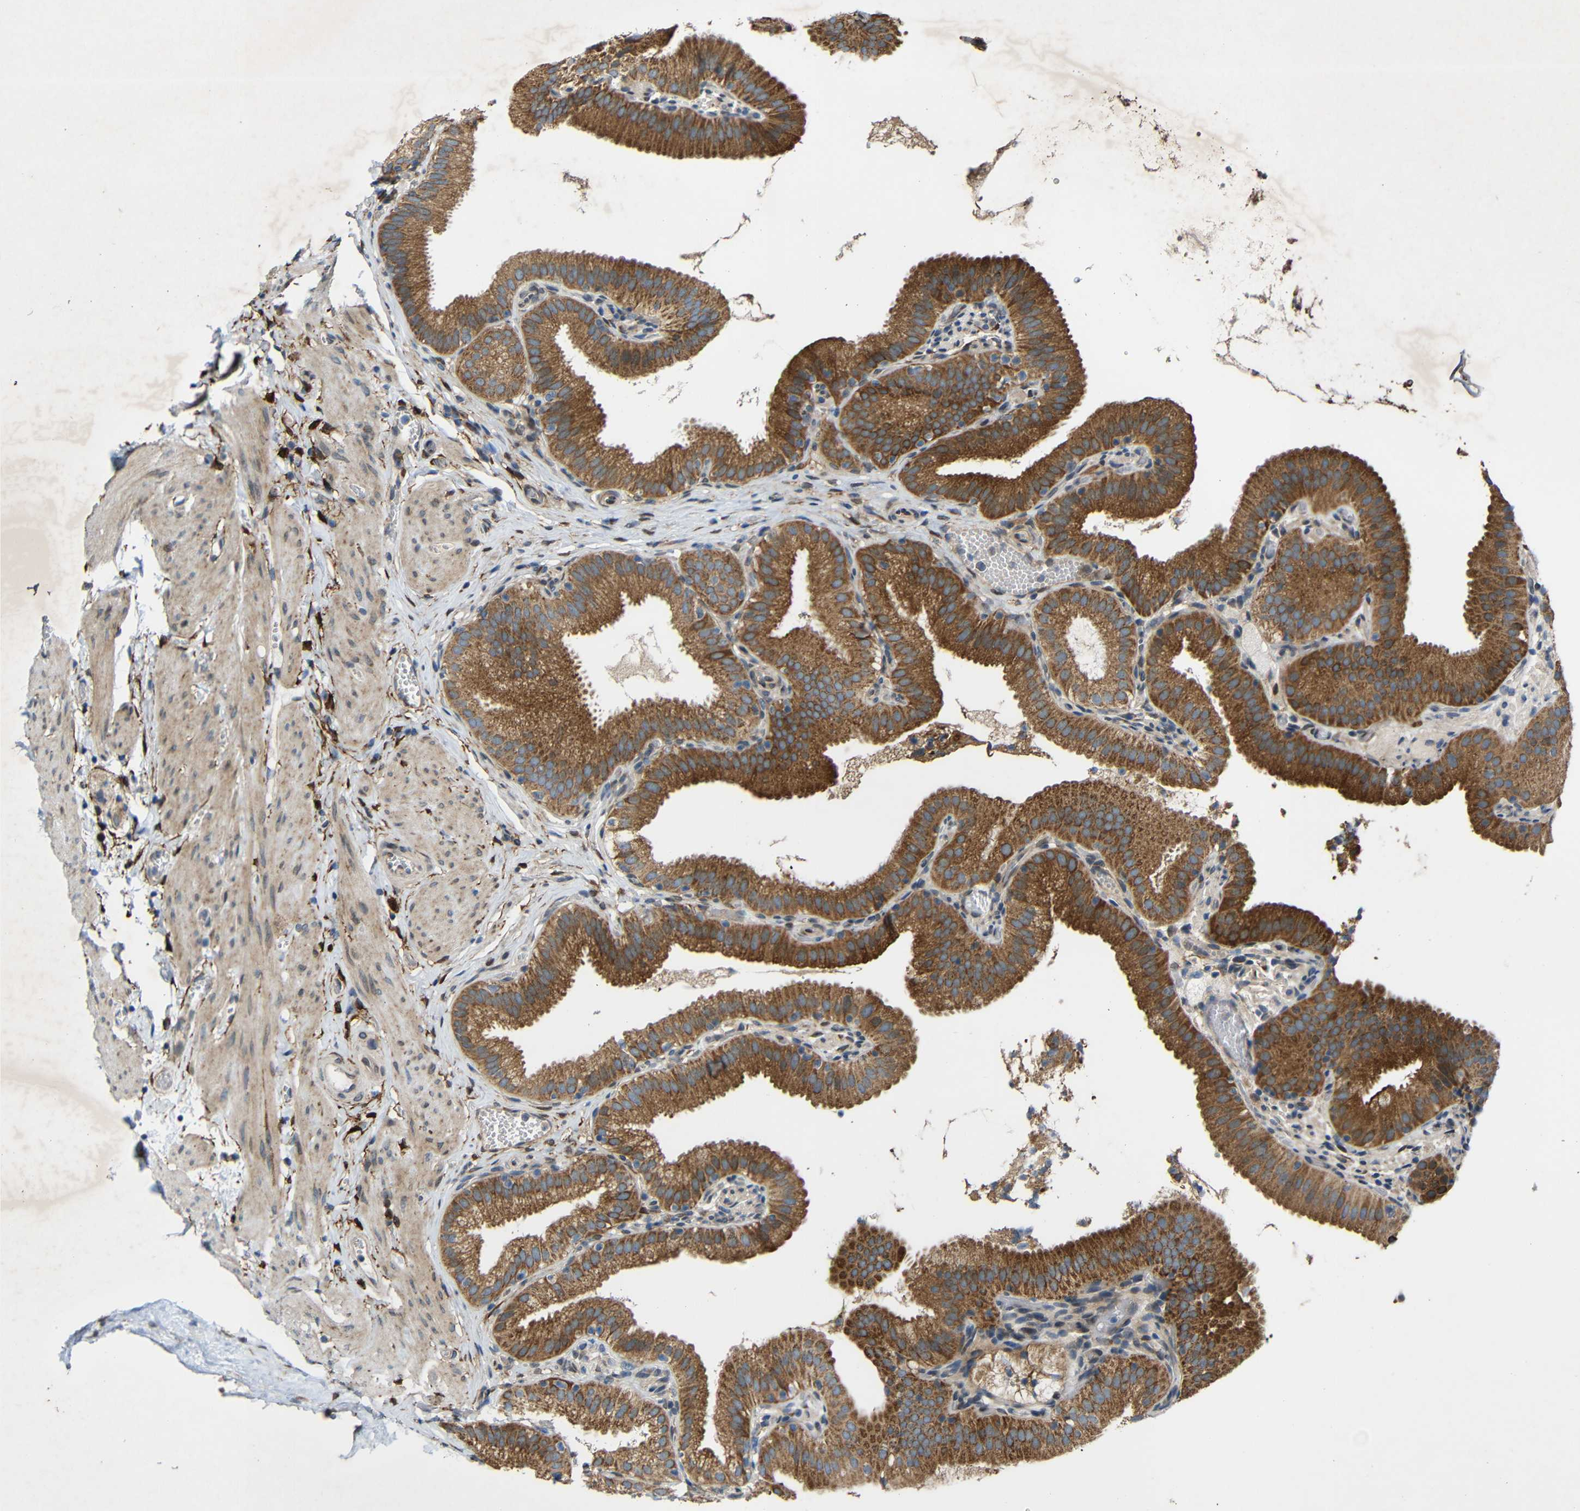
{"staining": {"intensity": "moderate", "quantity": ">75%", "location": "cytoplasmic/membranous"}, "tissue": "gallbladder", "cell_type": "Glandular cells", "image_type": "normal", "snomed": [{"axis": "morphology", "description": "Normal tissue, NOS"}, {"axis": "topography", "description": "Gallbladder"}], "caption": "This micrograph shows benign gallbladder stained with immunohistochemistry (IHC) to label a protein in brown. The cytoplasmic/membranous of glandular cells show moderate positivity for the protein. Nuclei are counter-stained blue.", "gene": "TMEM25", "patient": {"sex": "male", "age": 54}}